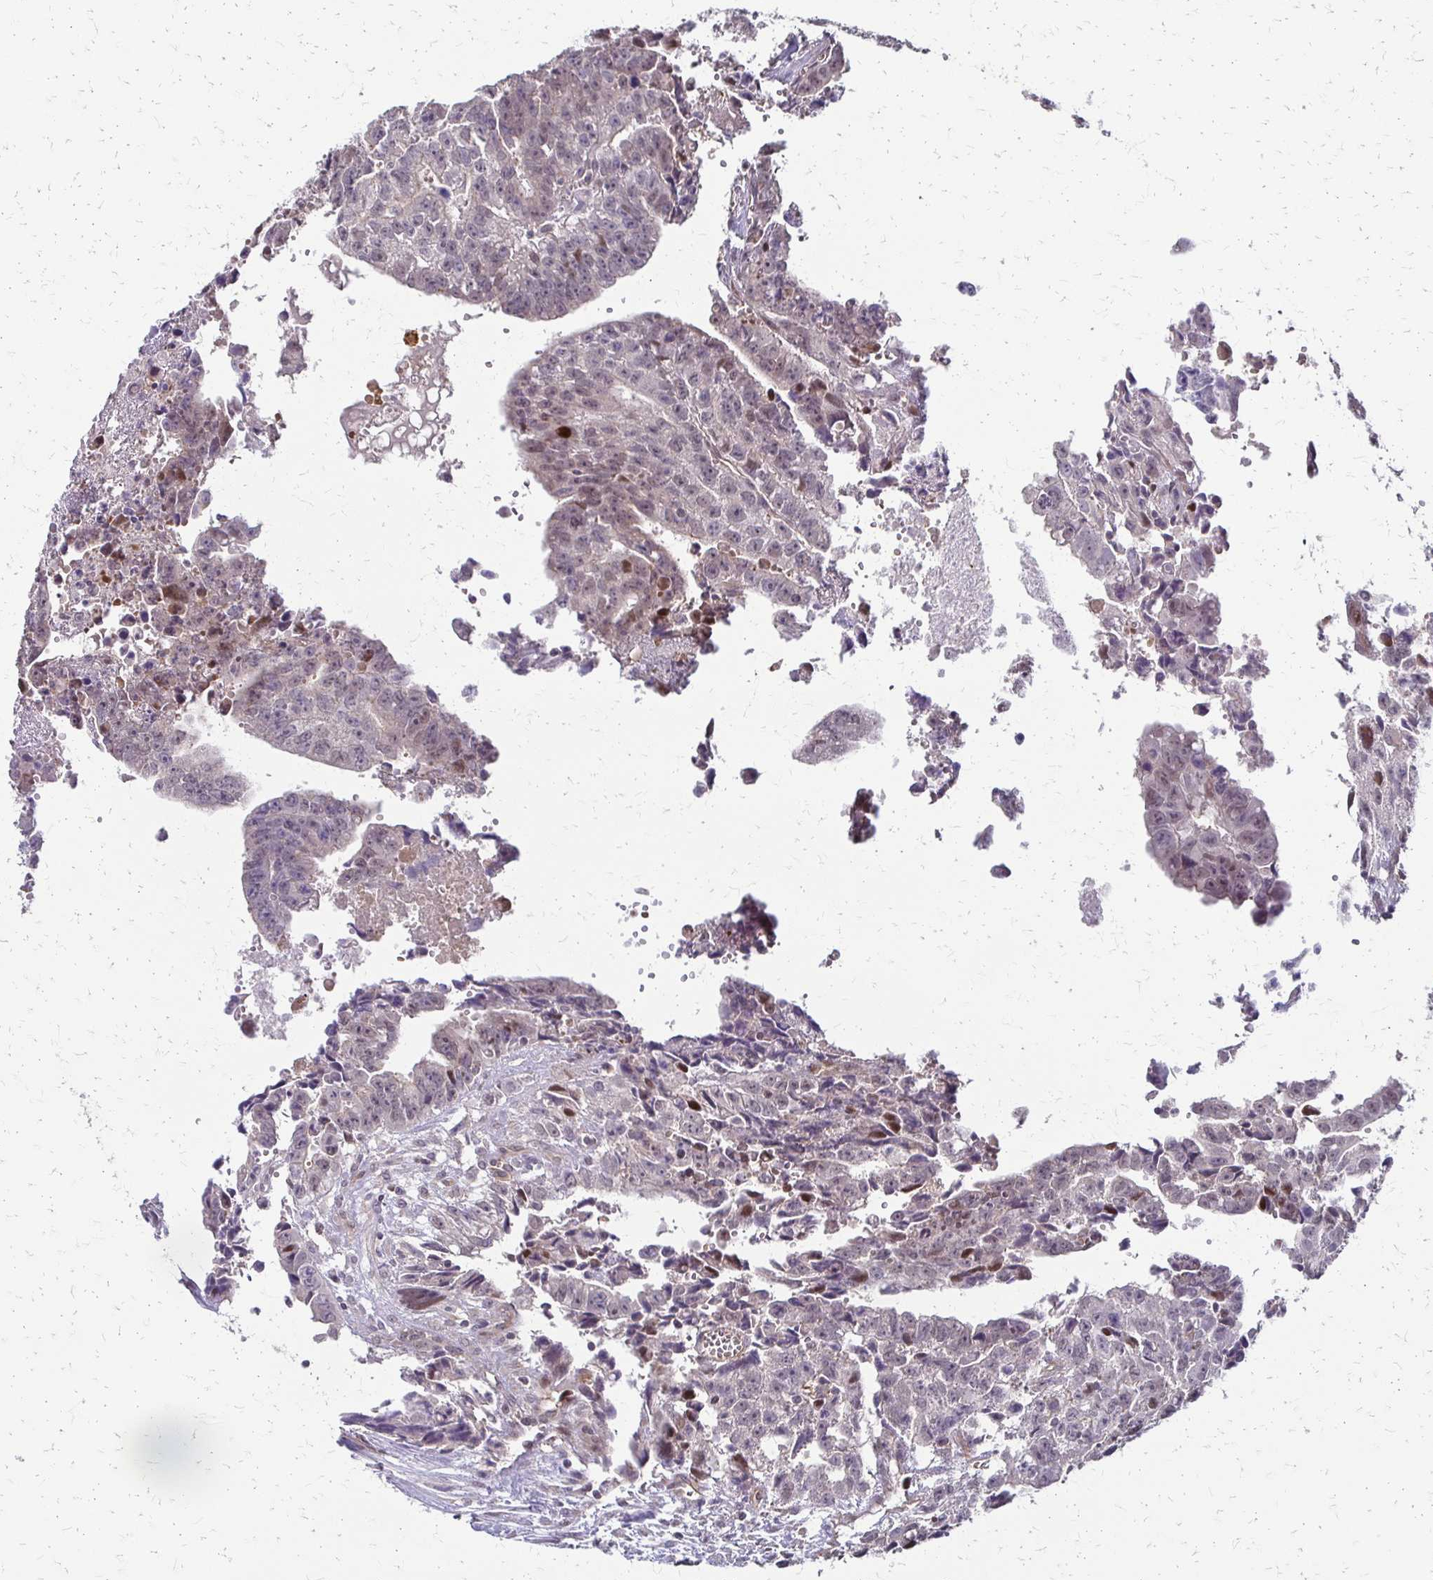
{"staining": {"intensity": "negative", "quantity": "none", "location": "none"}, "tissue": "testis cancer", "cell_type": "Tumor cells", "image_type": "cancer", "snomed": [{"axis": "morphology", "description": "Carcinoma, Embryonal, NOS"}, {"axis": "morphology", "description": "Teratoma, malignant, NOS"}, {"axis": "topography", "description": "Testis"}], "caption": "A high-resolution image shows IHC staining of malignant teratoma (testis), which demonstrates no significant positivity in tumor cells.", "gene": "CFL2", "patient": {"sex": "male", "age": 24}}